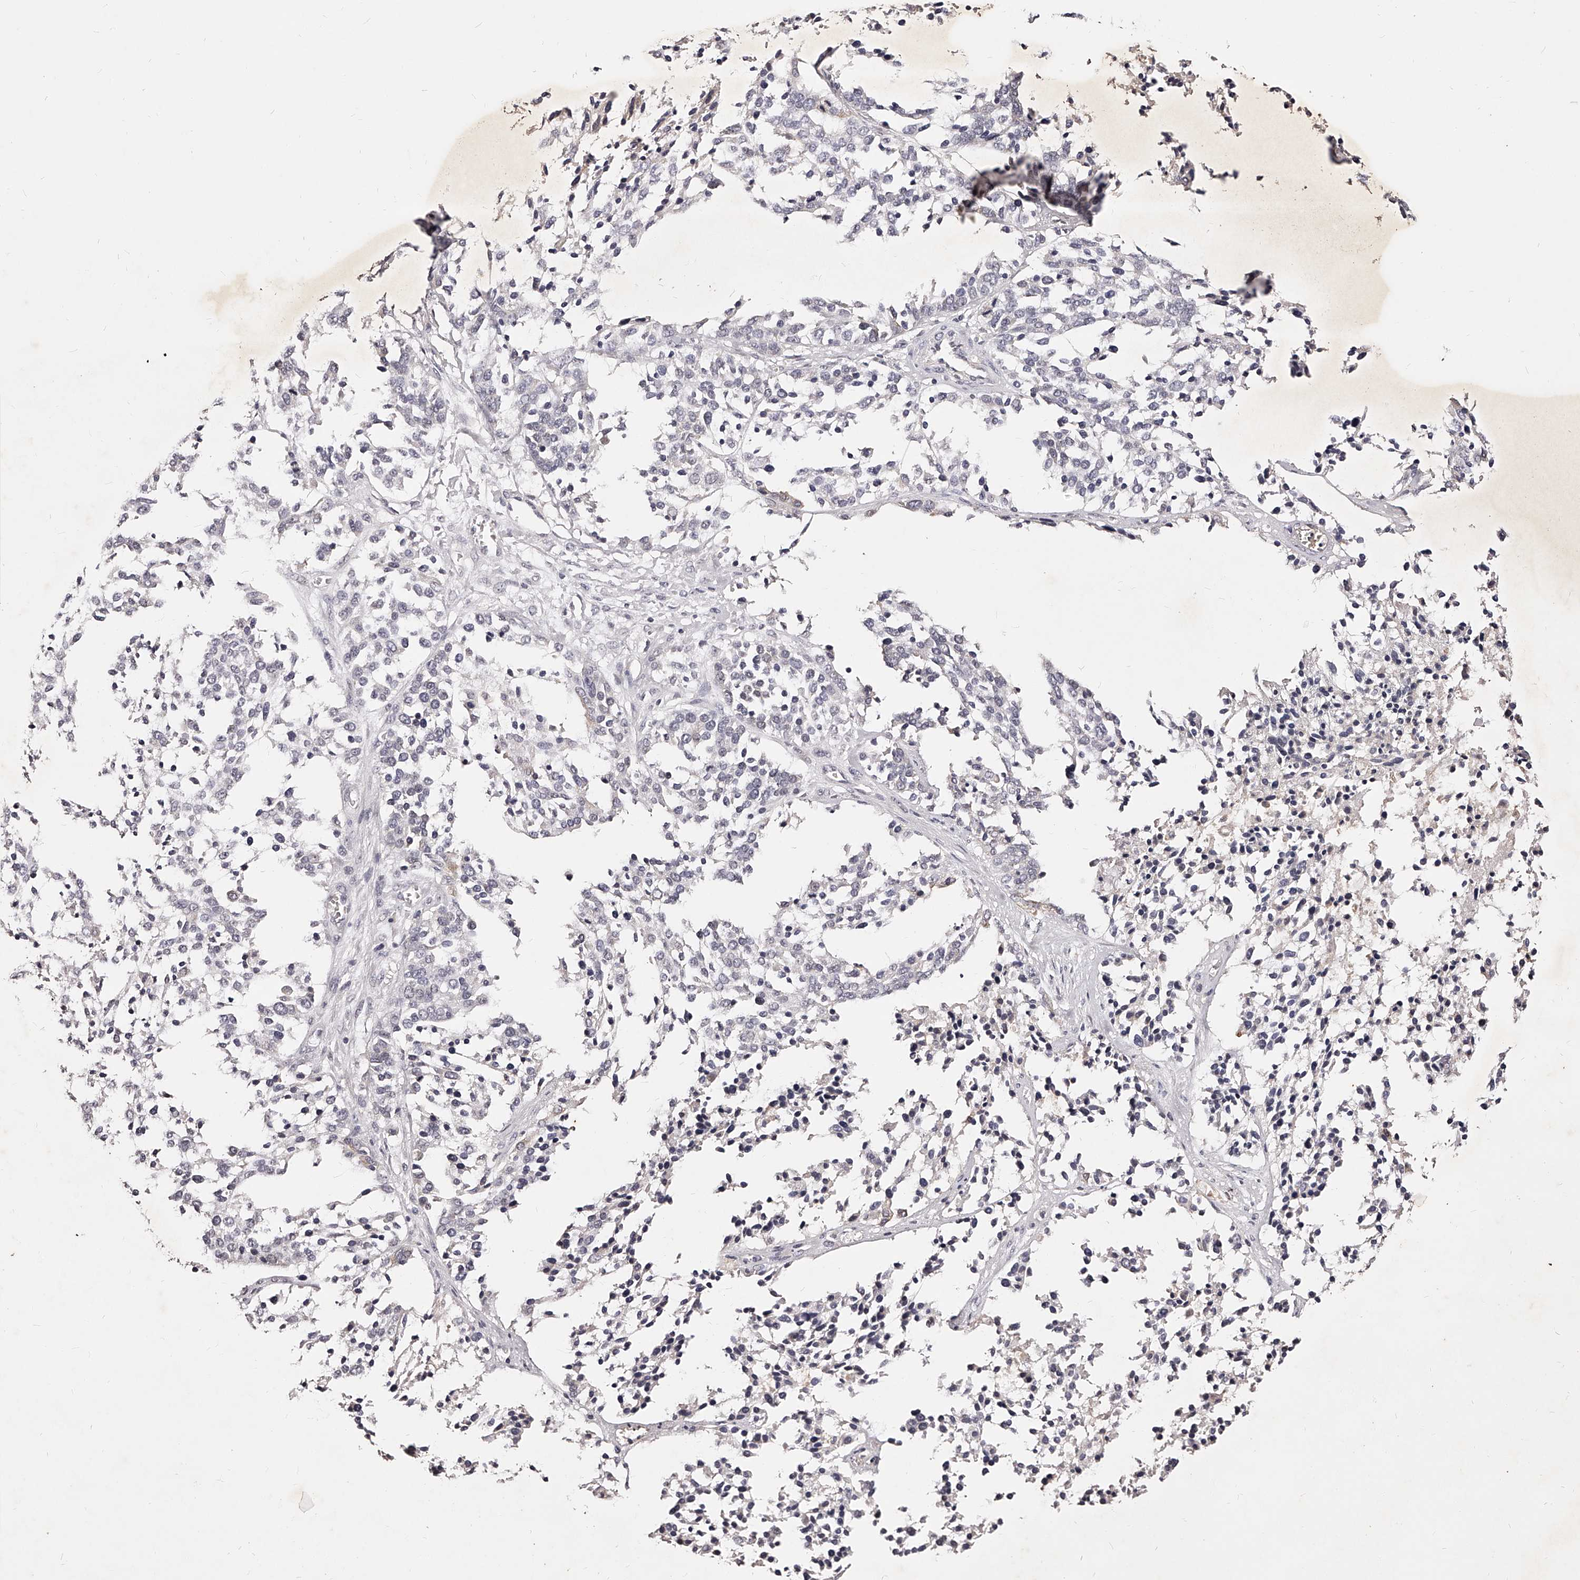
{"staining": {"intensity": "negative", "quantity": "none", "location": "none"}, "tissue": "ovarian cancer", "cell_type": "Tumor cells", "image_type": "cancer", "snomed": [{"axis": "morphology", "description": "Cystadenocarcinoma, serous, NOS"}, {"axis": "topography", "description": "Ovary"}], "caption": "Protein analysis of ovarian cancer reveals no significant staining in tumor cells.", "gene": "PHACTR1", "patient": {"sex": "female", "age": 44}}